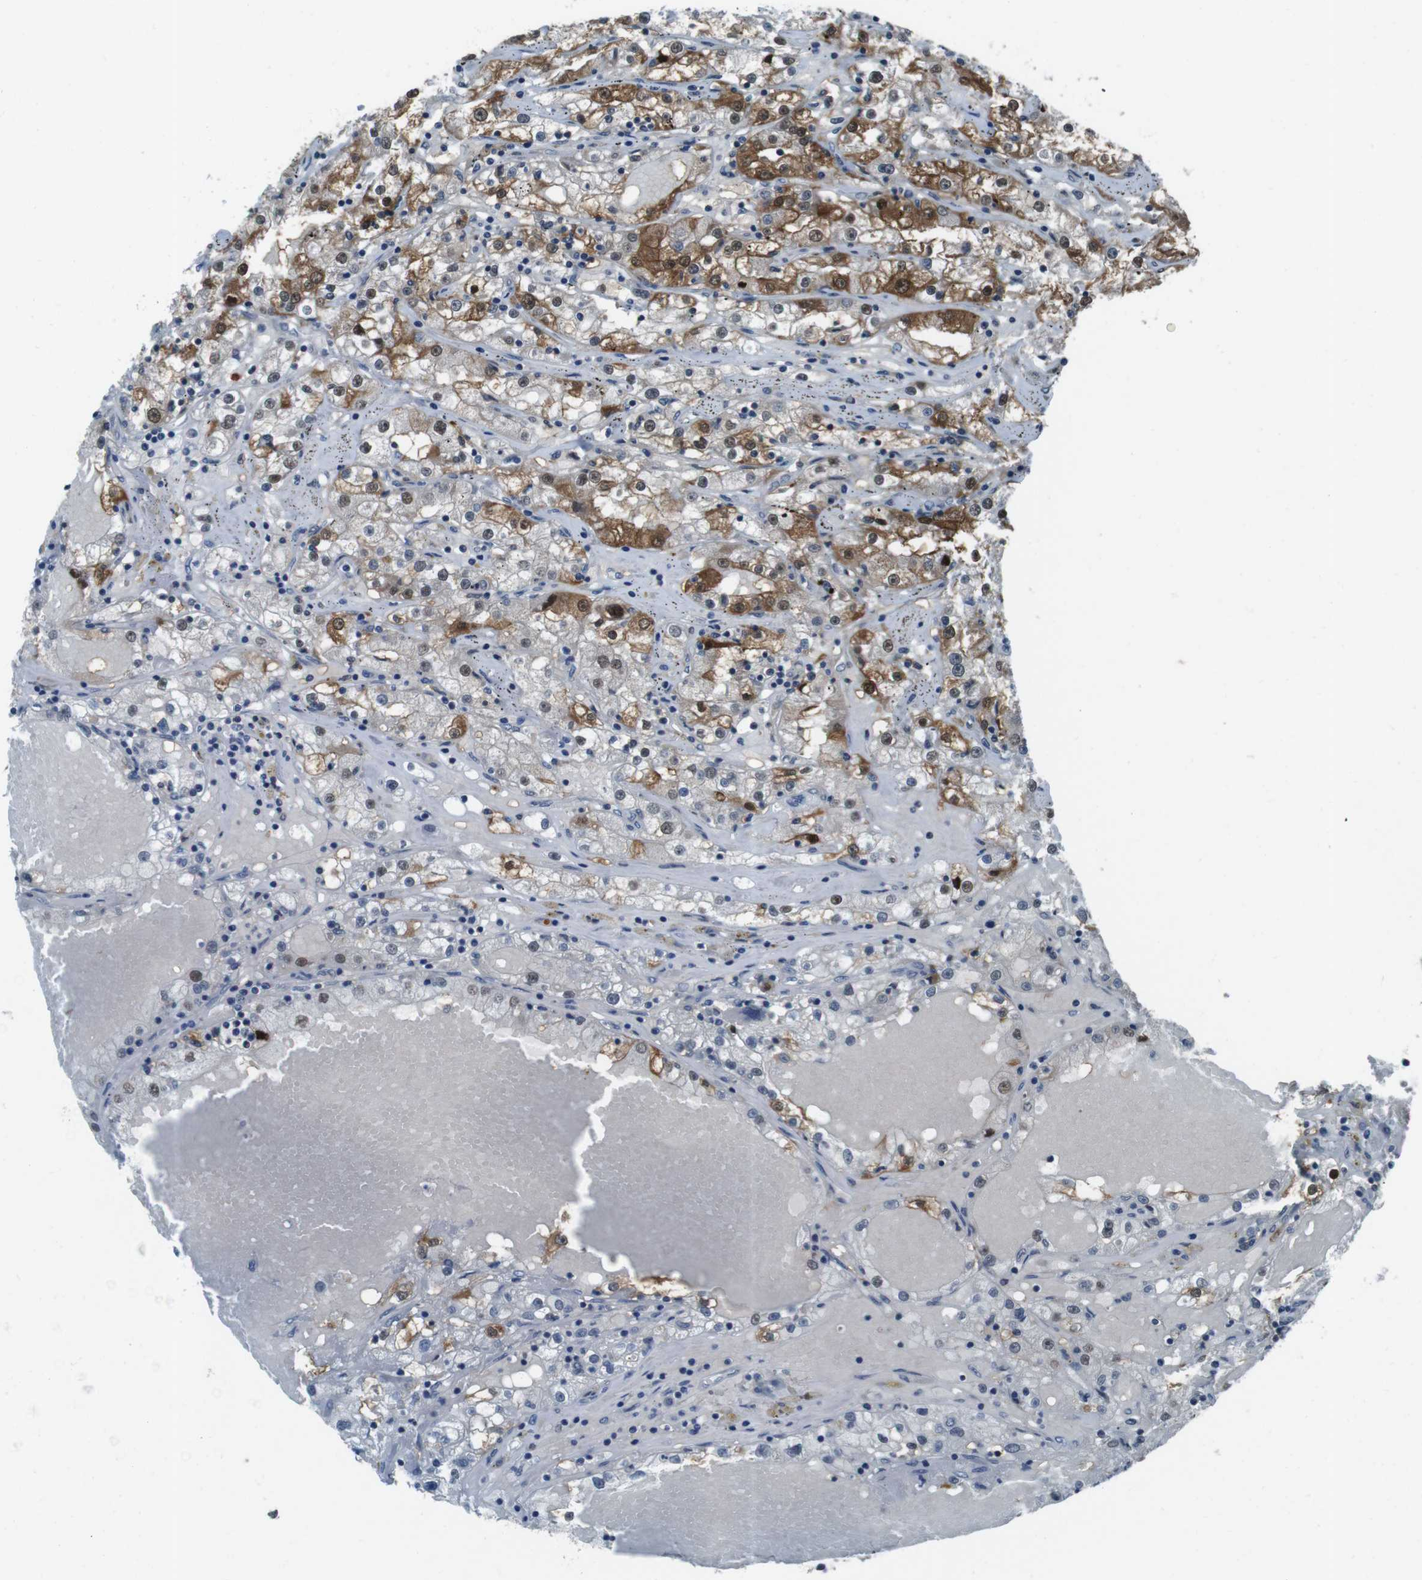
{"staining": {"intensity": "moderate", "quantity": ">75%", "location": "cytoplasmic/membranous,nuclear"}, "tissue": "renal cancer", "cell_type": "Tumor cells", "image_type": "cancer", "snomed": [{"axis": "morphology", "description": "Adenocarcinoma, NOS"}, {"axis": "topography", "description": "Kidney"}], "caption": "Immunohistochemical staining of renal adenocarcinoma shows medium levels of moderate cytoplasmic/membranous and nuclear protein expression in approximately >75% of tumor cells. Using DAB (3,3'-diaminobenzidine) (brown) and hematoxylin (blue) stains, captured at high magnification using brightfield microscopy.", "gene": "LRP5", "patient": {"sex": "male", "age": 56}}